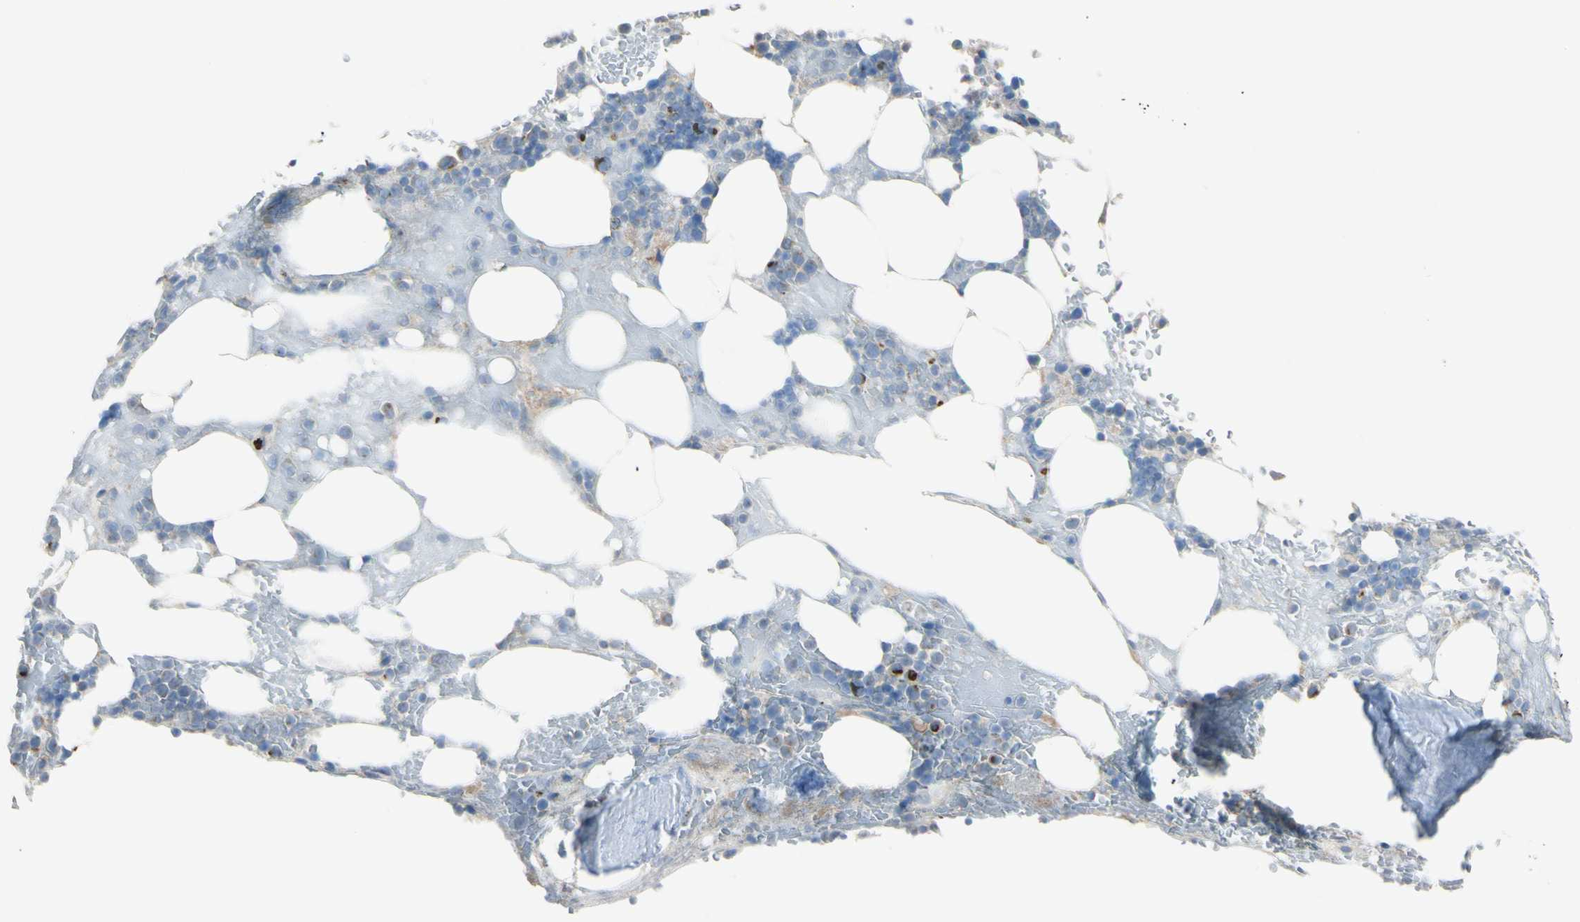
{"staining": {"intensity": "strong", "quantity": "<25%", "location": "cytoplasmic/membranous"}, "tissue": "bone marrow", "cell_type": "Hematopoietic cells", "image_type": "normal", "snomed": [{"axis": "morphology", "description": "Normal tissue, NOS"}, {"axis": "topography", "description": "Bone marrow"}], "caption": "Immunohistochemical staining of benign human bone marrow reveals medium levels of strong cytoplasmic/membranous positivity in about <25% of hematopoietic cells.", "gene": "B4GALT3", "patient": {"sex": "female", "age": 73}}